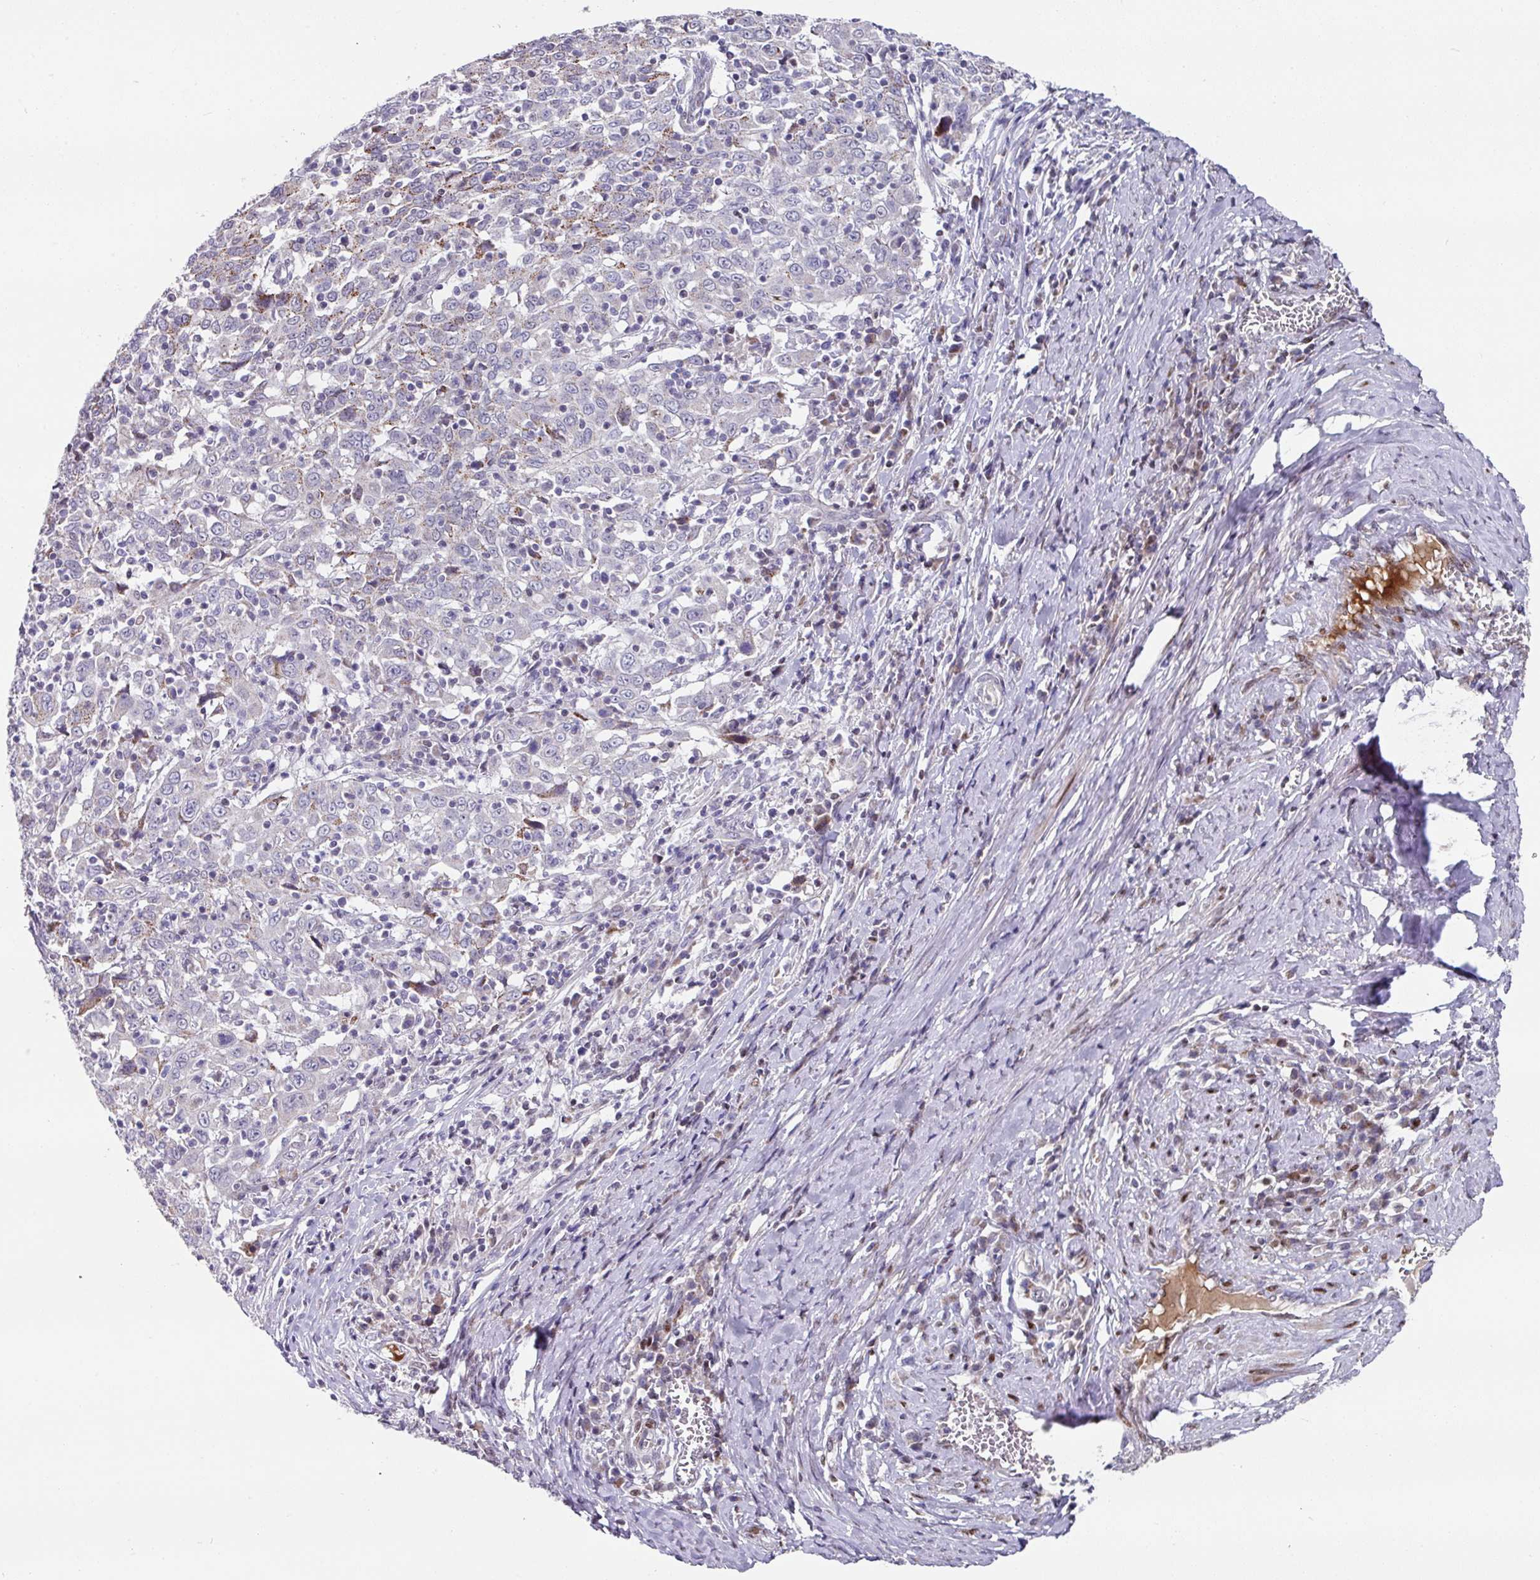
{"staining": {"intensity": "negative", "quantity": "none", "location": "none"}, "tissue": "cervical cancer", "cell_type": "Tumor cells", "image_type": "cancer", "snomed": [{"axis": "morphology", "description": "Squamous cell carcinoma, NOS"}, {"axis": "topography", "description": "Cervix"}], "caption": "A high-resolution micrograph shows immunohistochemistry staining of squamous cell carcinoma (cervical), which displays no significant positivity in tumor cells.", "gene": "CBX7", "patient": {"sex": "female", "age": 46}}